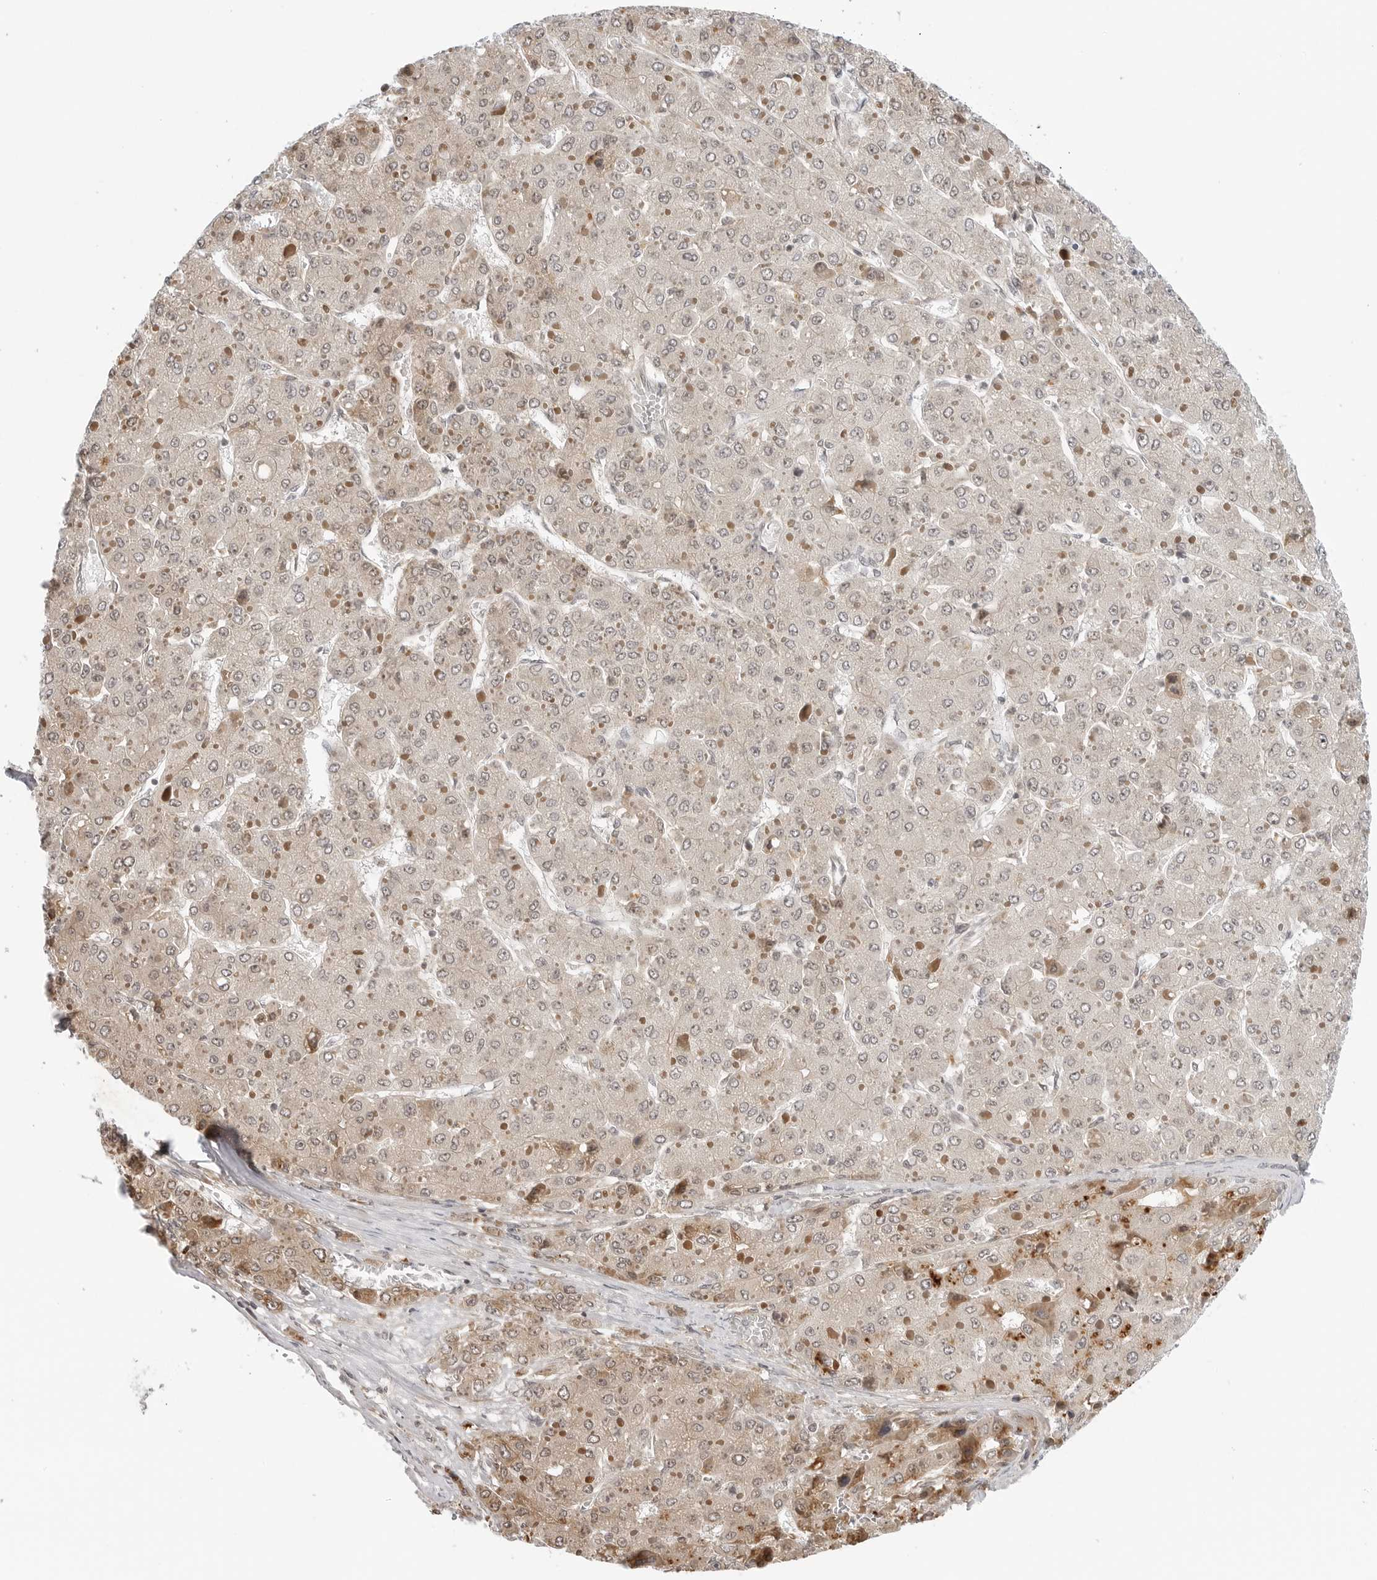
{"staining": {"intensity": "weak", "quantity": "<25%", "location": "cytoplasmic/membranous"}, "tissue": "liver cancer", "cell_type": "Tumor cells", "image_type": "cancer", "snomed": [{"axis": "morphology", "description": "Carcinoma, Hepatocellular, NOS"}, {"axis": "topography", "description": "Liver"}], "caption": "Human liver cancer stained for a protein using IHC demonstrates no staining in tumor cells.", "gene": "TIPRL", "patient": {"sex": "female", "age": 73}}